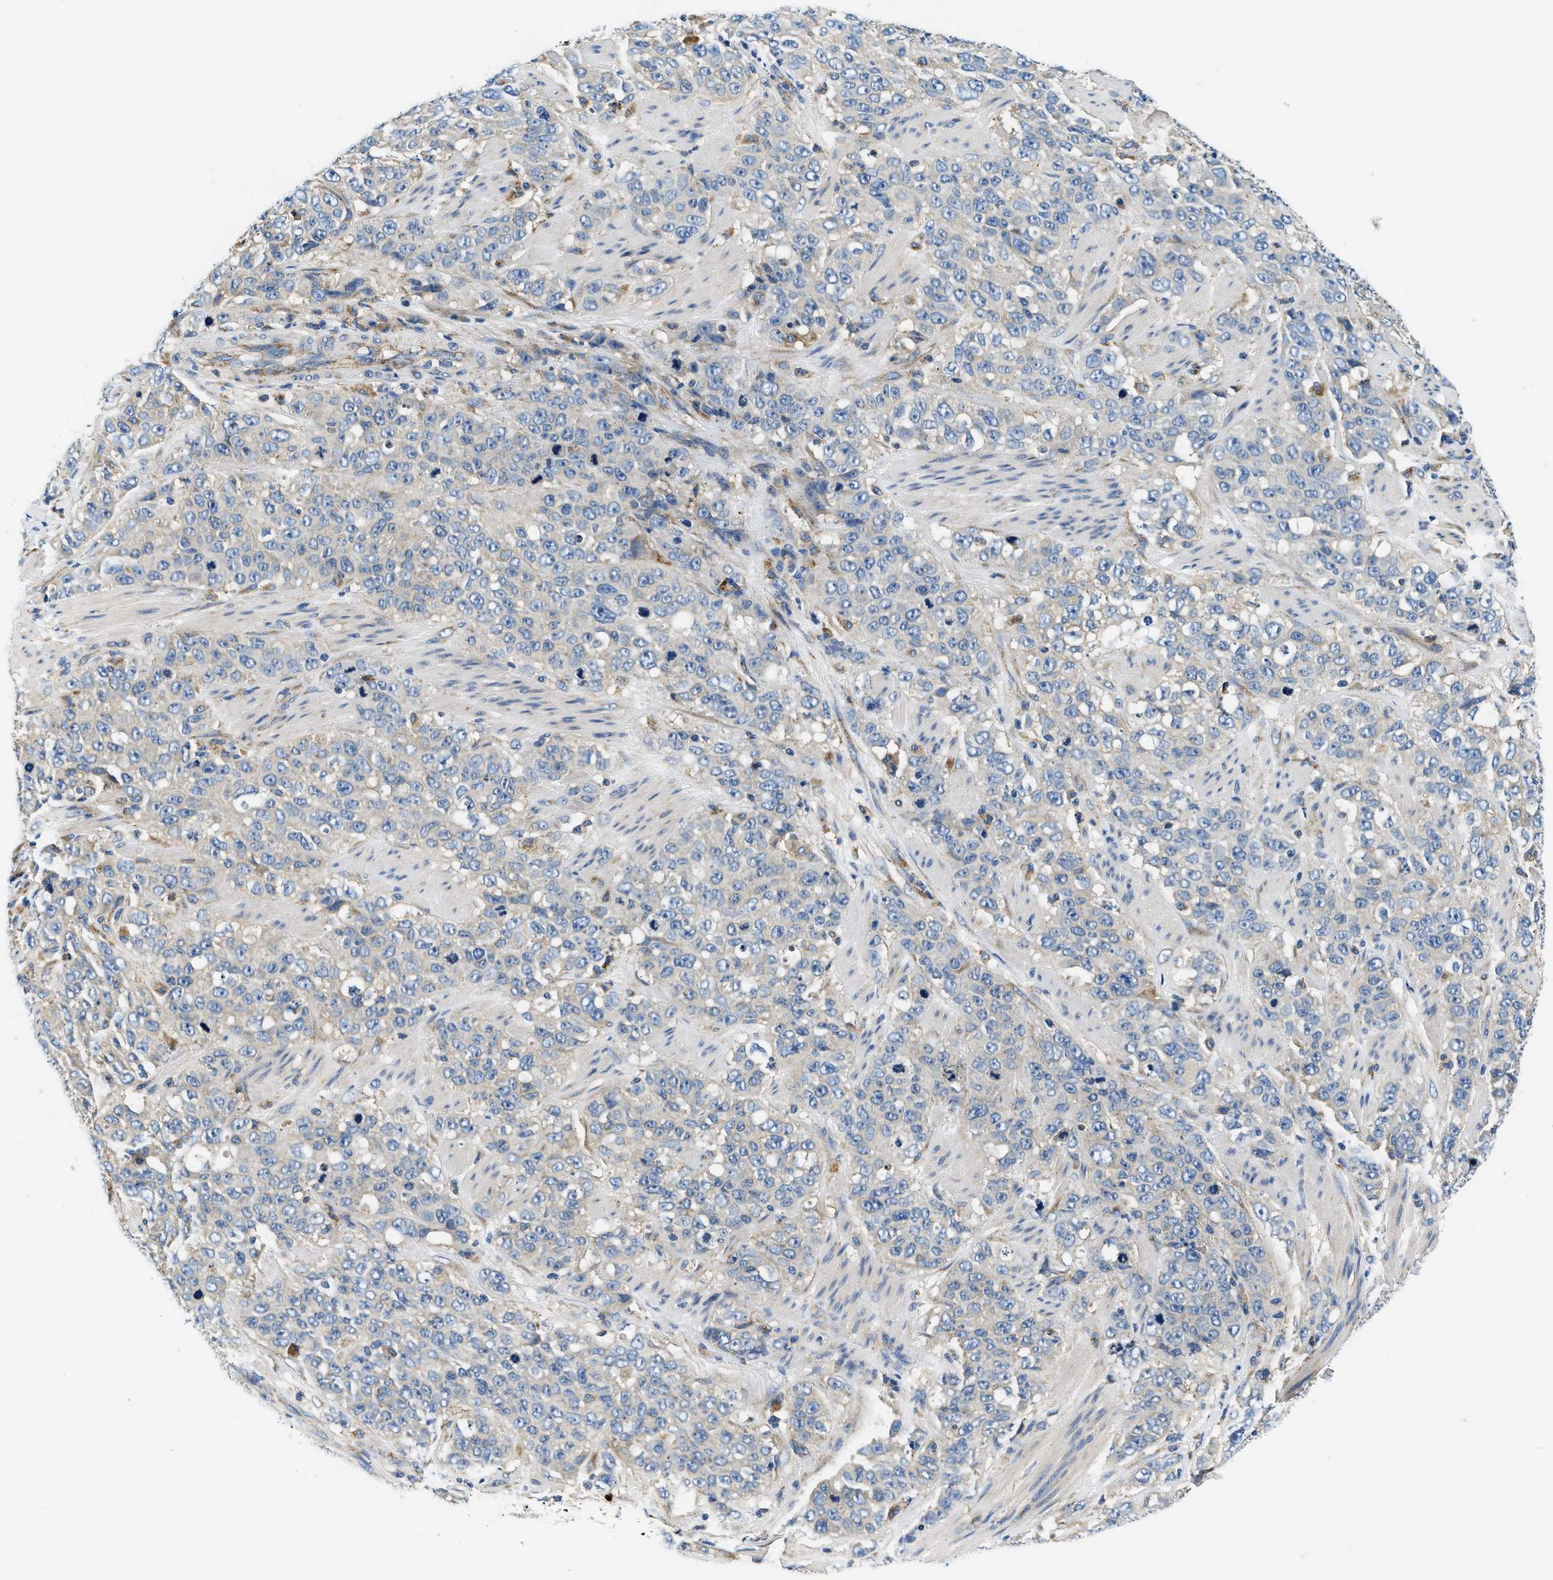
{"staining": {"intensity": "negative", "quantity": "none", "location": "none"}, "tissue": "stomach cancer", "cell_type": "Tumor cells", "image_type": "cancer", "snomed": [{"axis": "morphology", "description": "Adenocarcinoma, NOS"}, {"axis": "topography", "description": "Stomach"}], "caption": "DAB immunohistochemical staining of human adenocarcinoma (stomach) exhibits no significant positivity in tumor cells.", "gene": "SAMD4B", "patient": {"sex": "male", "age": 48}}